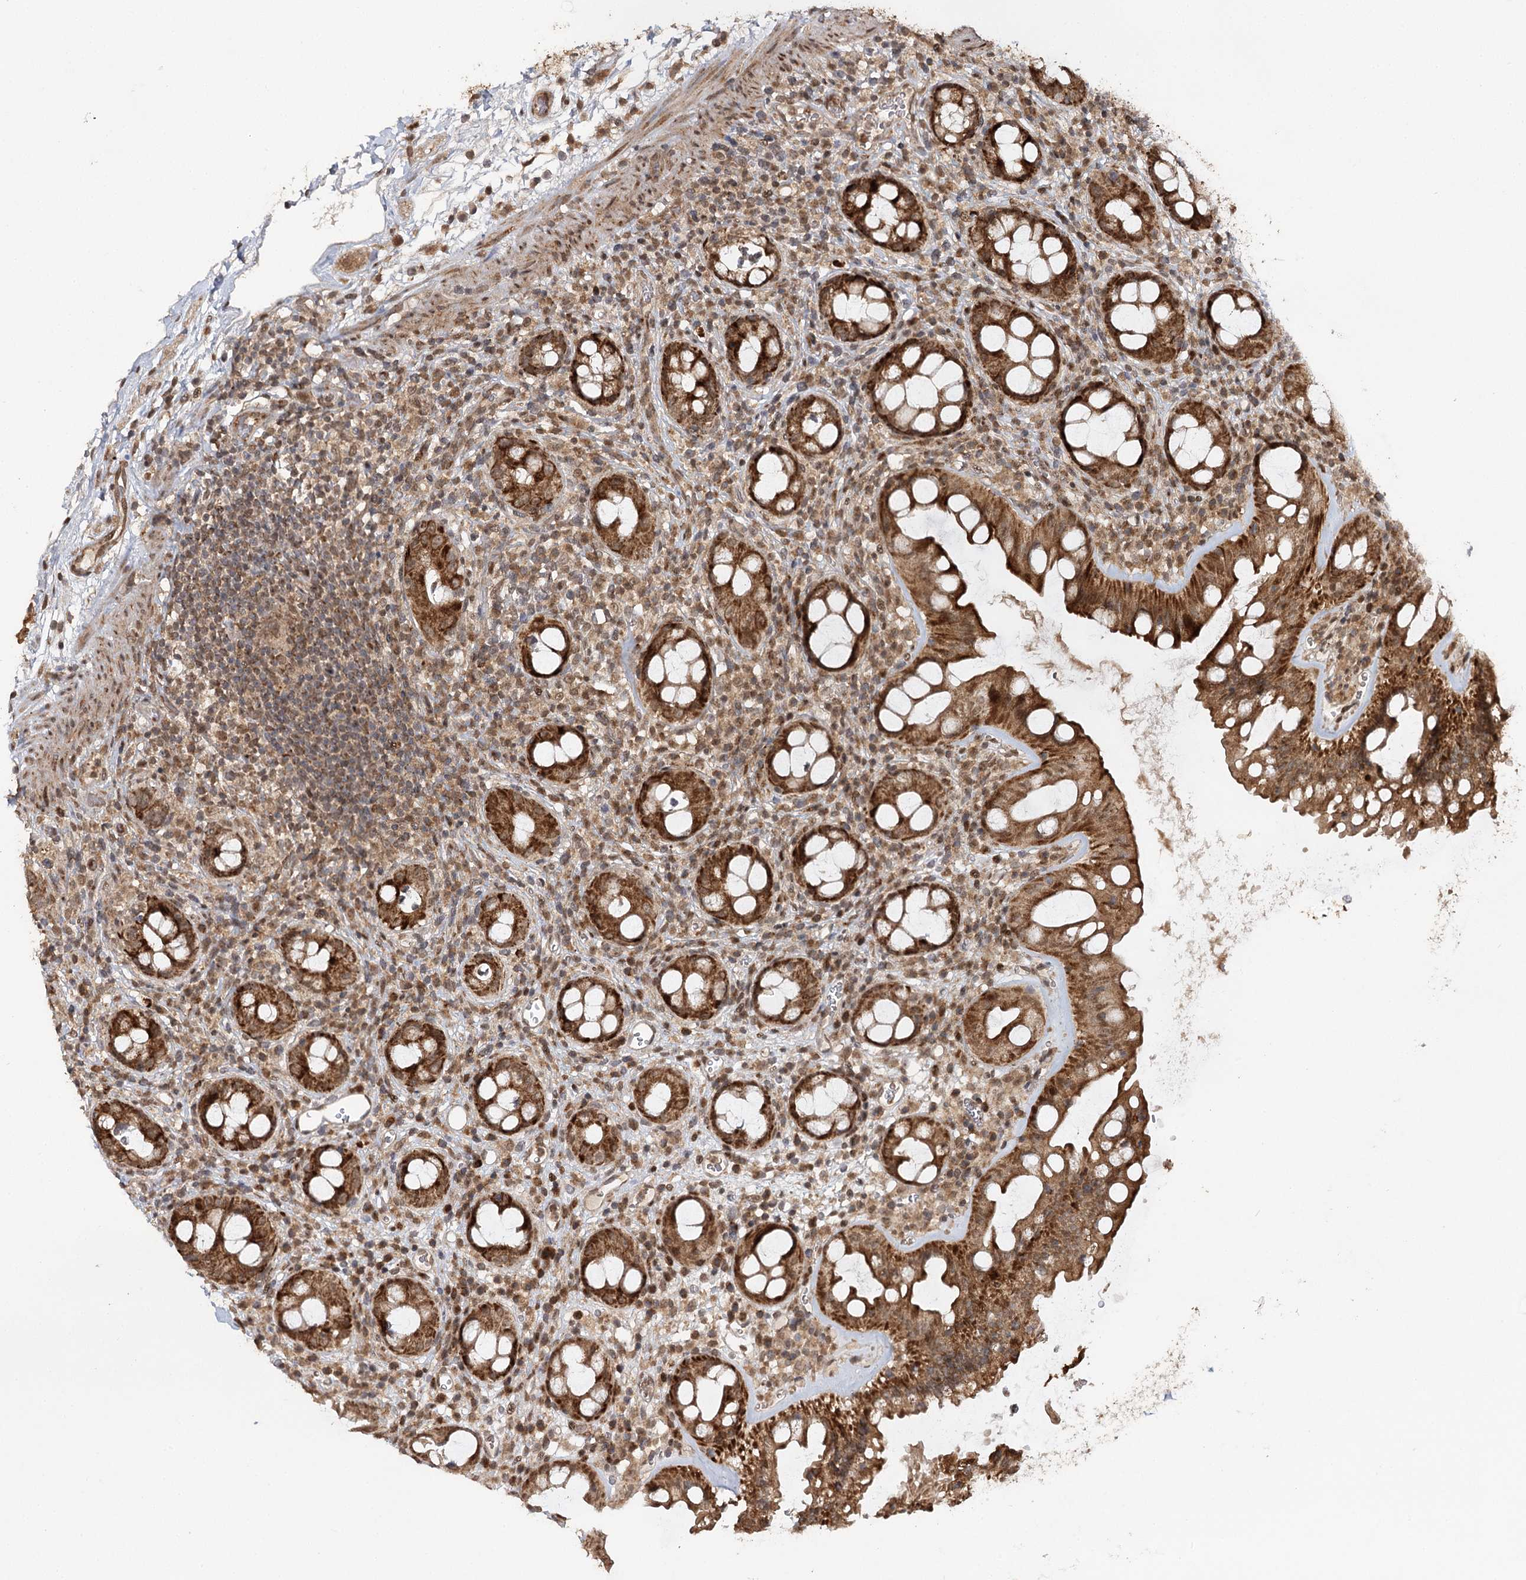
{"staining": {"intensity": "strong", "quantity": ">75%", "location": "cytoplasmic/membranous"}, "tissue": "rectum", "cell_type": "Glandular cells", "image_type": "normal", "snomed": [{"axis": "morphology", "description": "Normal tissue, NOS"}, {"axis": "topography", "description": "Rectum"}], "caption": "A brown stain shows strong cytoplasmic/membranous expression of a protein in glandular cells of normal human rectum.", "gene": "ZNRF3", "patient": {"sex": "female", "age": 57}}